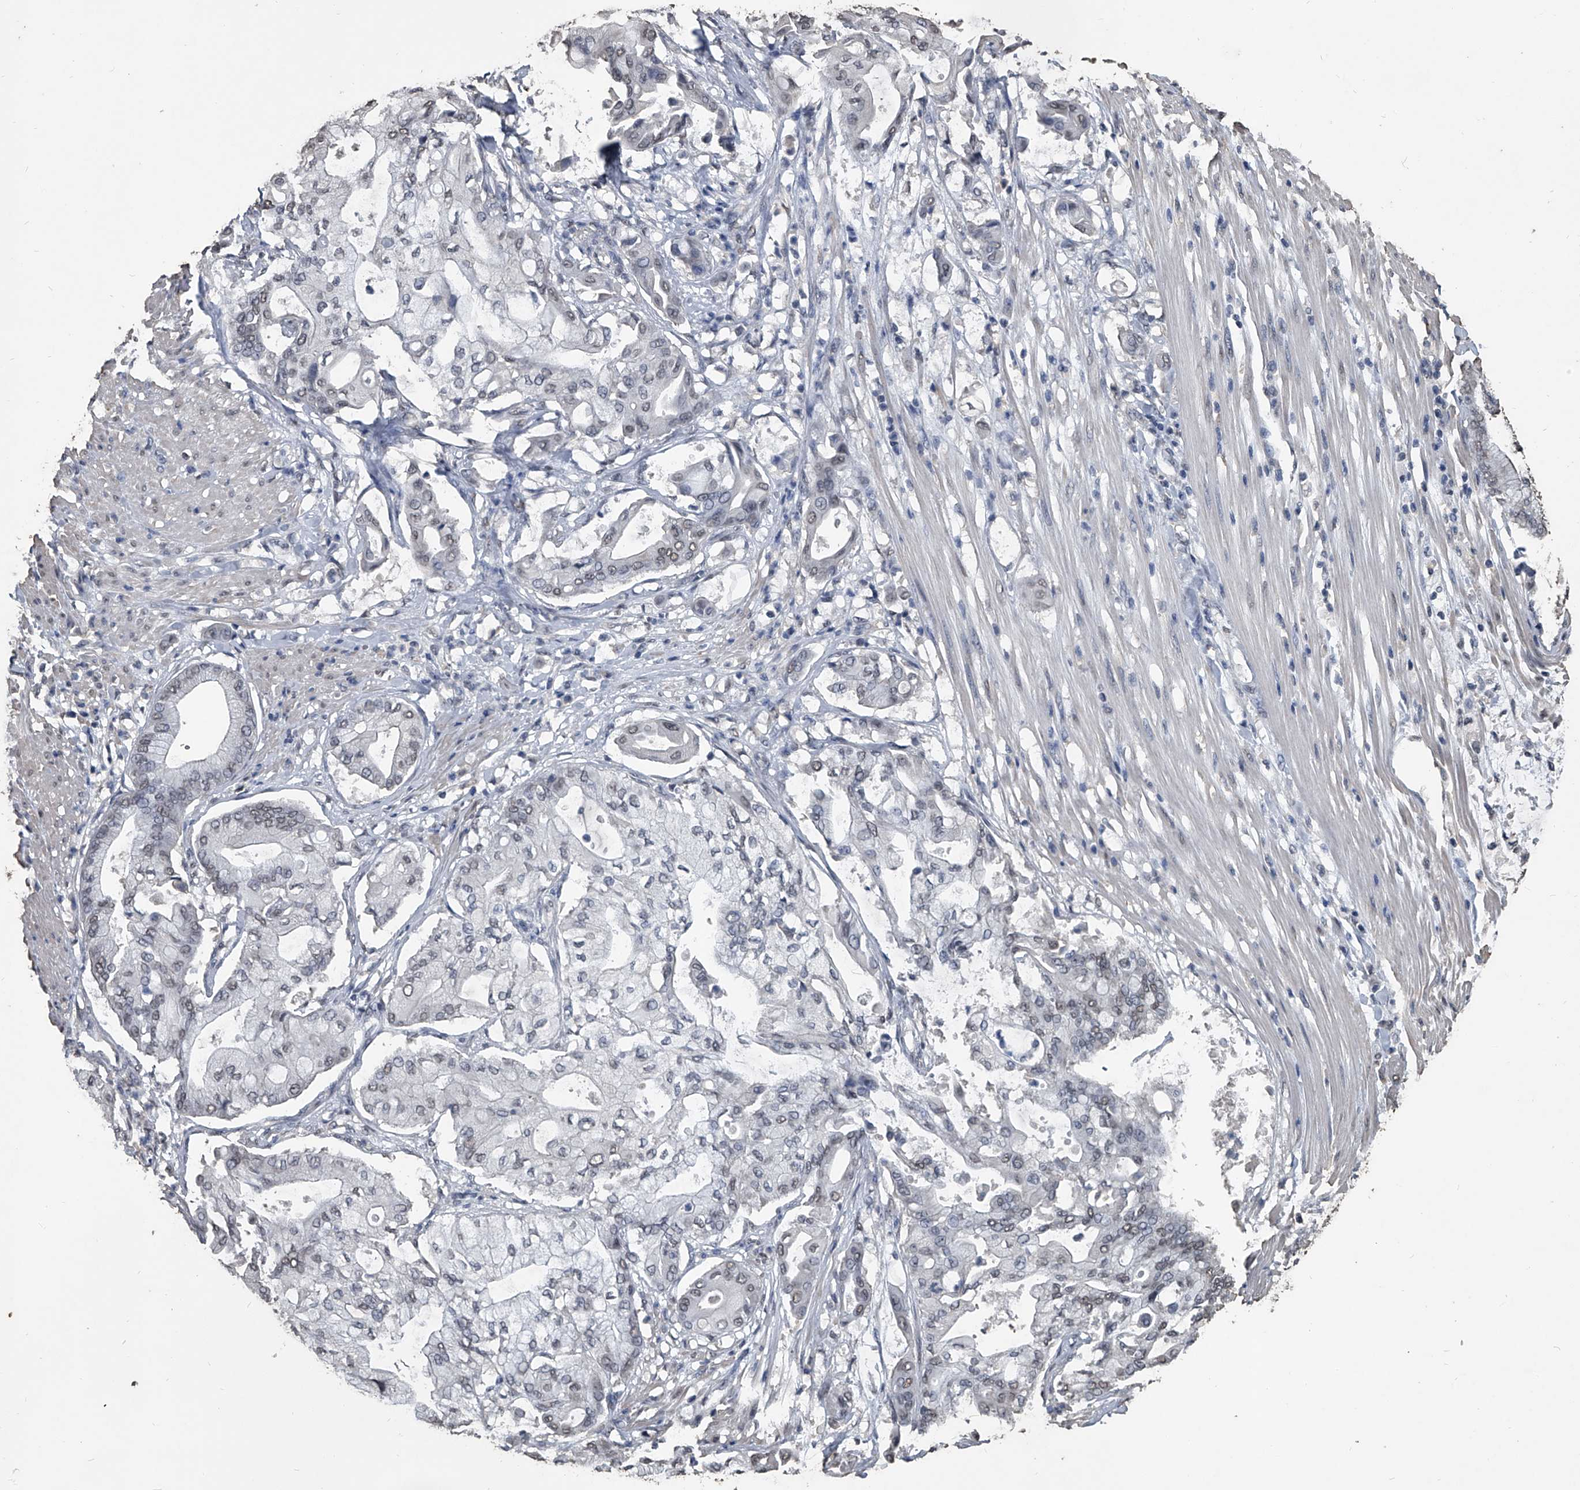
{"staining": {"intensity": "weak", "quantity": "<25%", "location": "nuclear"}, "tissue": "pancreatic cancer", "cell_type": "Tumor cells", "image_type": "cancer", "snomed": [{"axis": "morphology", "description": "Adenocarcinoma, NOS"}, {"axis": "morphology", "description": "Adenocarcinoma, metastatic, NOS"}, {"axis": "topography", "description": "Lymph node"}, {"axis": "topography", "description": "Pancreas"}, {"axis": "topography", "description": "Duodenum"}], "caption": "An immunohistochemistry micrograph of pancreatic cancer is shown. There is no staining in tumor cells of pancreatic cancer. (DAB IHC with hematoxylin counter stain).", "gene": "MATR3", "patient": {"sex": "female", "age": 64}}